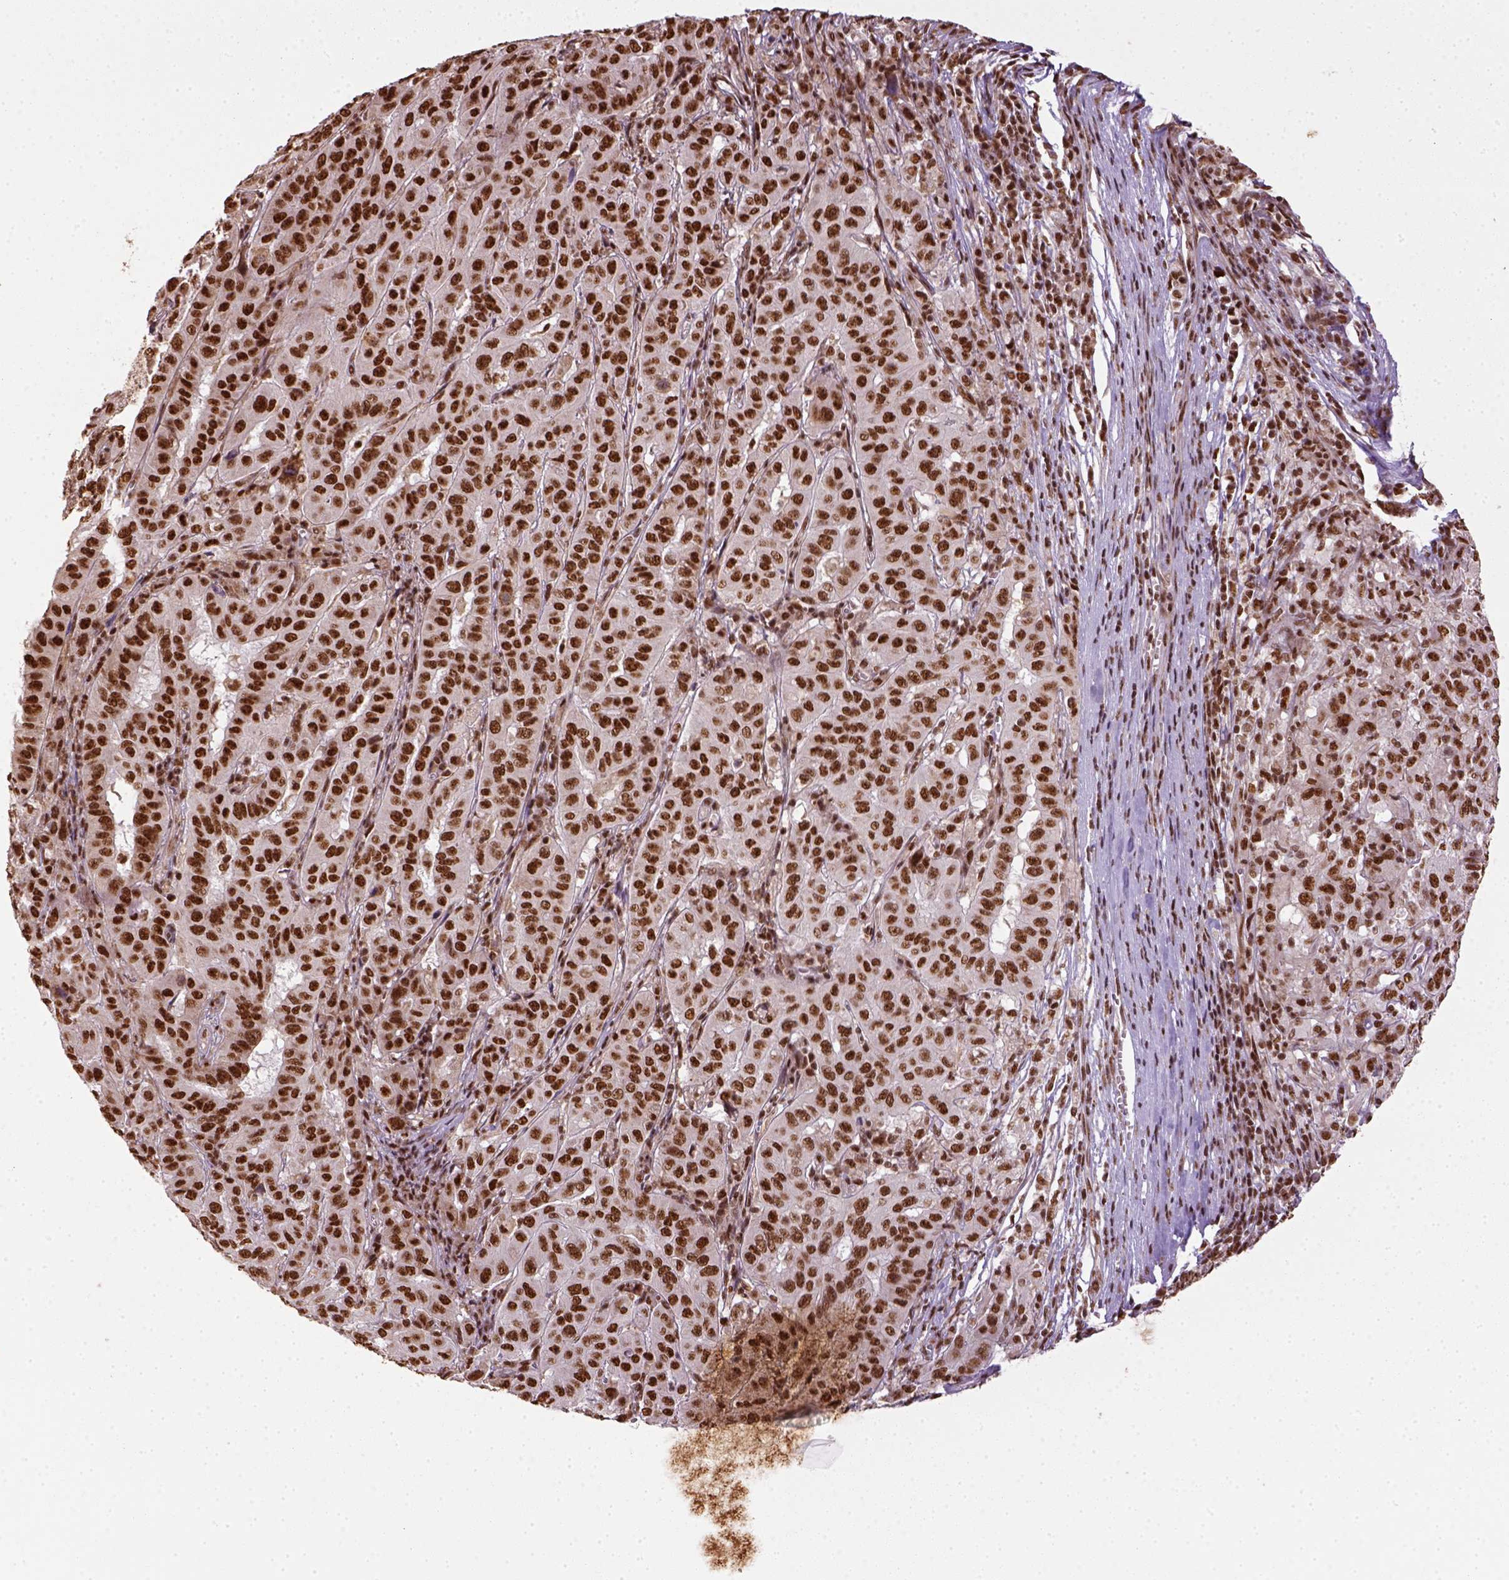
{"staining": {"intensity": "strong", "quantity": ">75%", "location": "nuclear"}, "tissue": "pancreatic cancer", "cell_type": "Tumor cells", "image_type": "cancer", "snomed": [{"axis": "morphology", "description": "Adenocarcinoma, NOS"}, {"axis": "topography", "description": "Pancreas"}], "caption": "There is high levels of strong nuclear expression in tumor cells of adenocarcinoma (pancreatic), as demonstrated by immunohistochemical staining (brown color).", "gene": "CCAR1", "patient": {"sex": "male", "age": 63}}